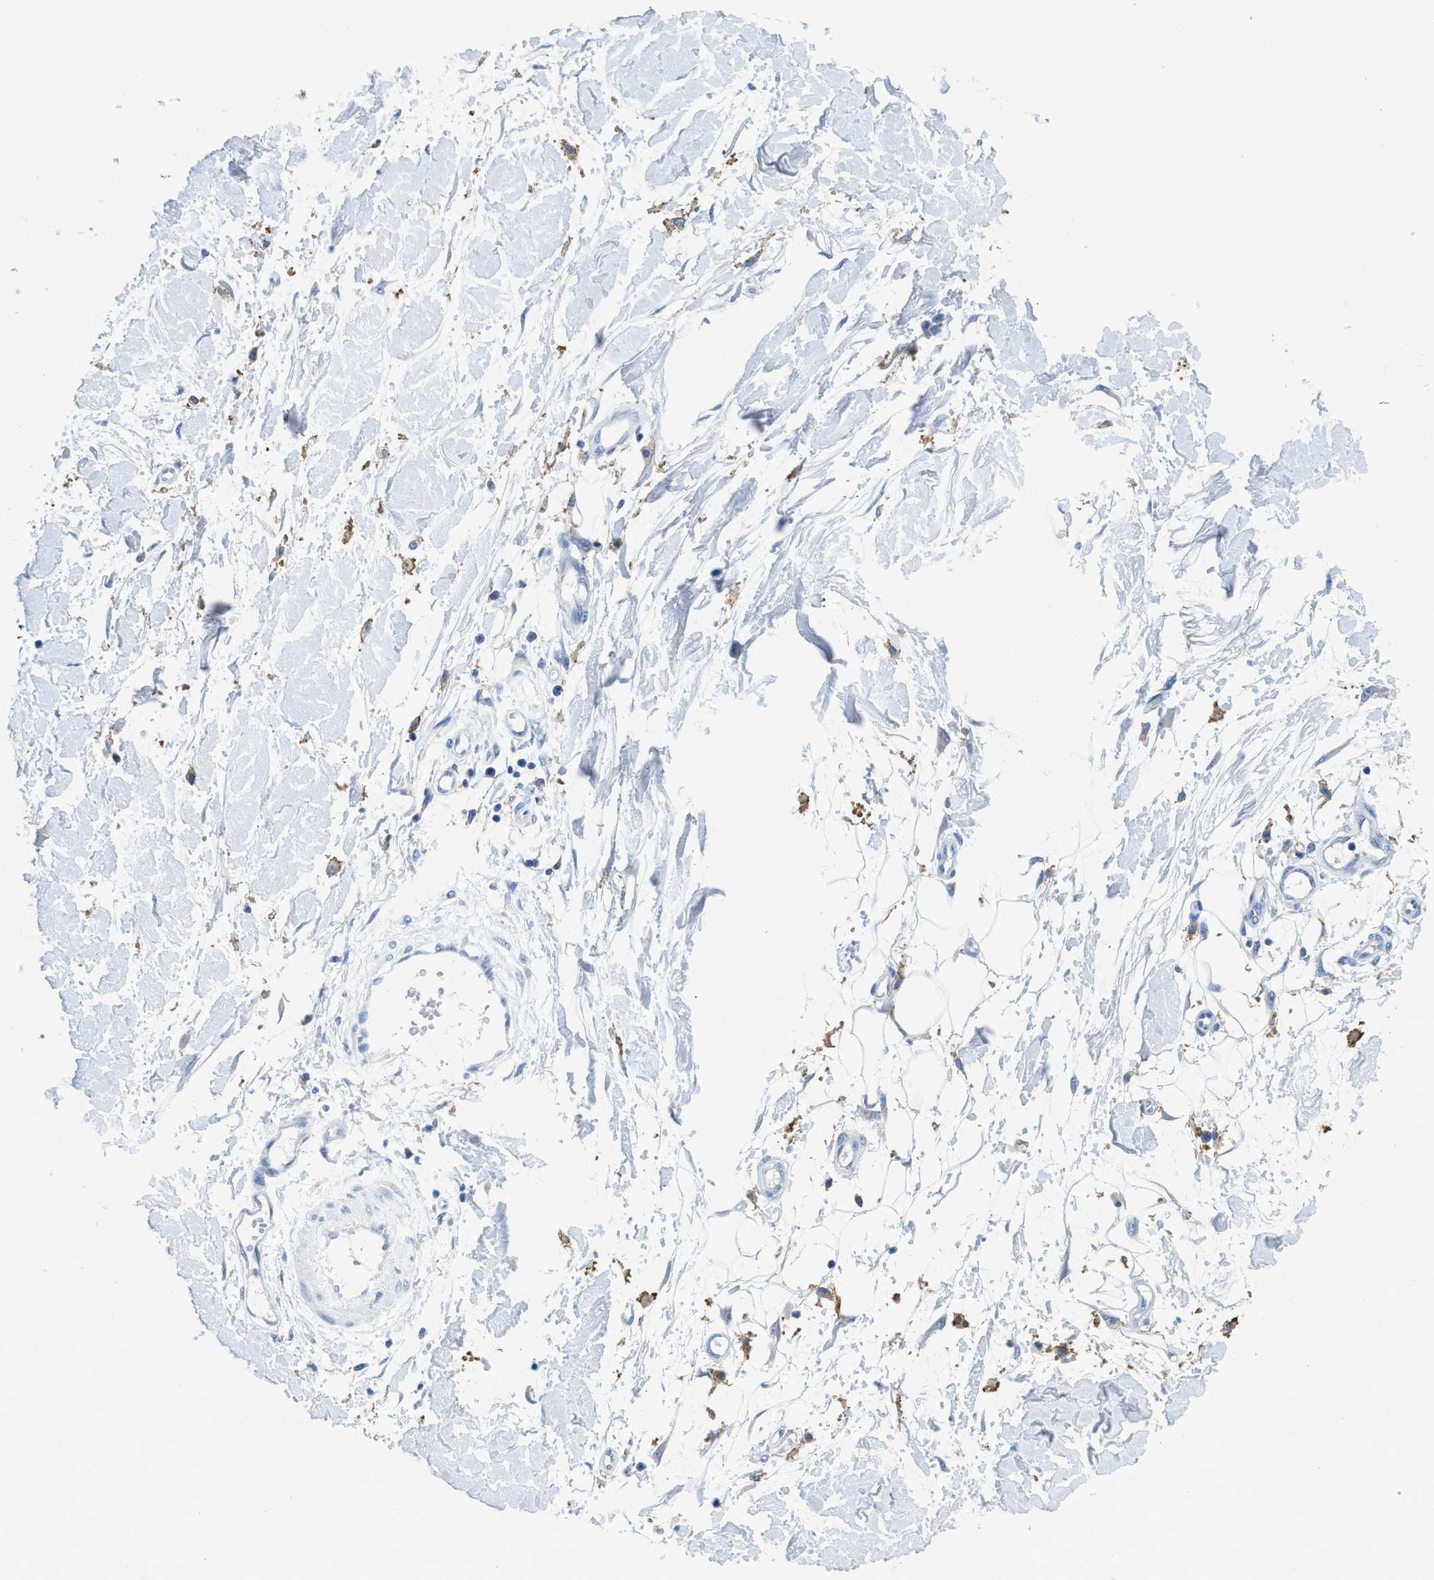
{"staining": {"intensity": "negative", "quantity": "none", "location": "none"}, "tissue": "adipose tissue", "cell_type": "Adipocytes", "image_type": "normal", "snomed": [{"axis": "morphology", "description": "Normal tissue, NOS"}, {"axis": "morphology", "description": "Squamous cell carcinoma, NOS"}, {"axis": "topography", "description": "Skin"}, {"axis": "topography", "description": "Peripheral nerve tissue"}], "caption": "High power microscopy histopathology image of an IHC micrograph of normal adipose tissue, revealing no significant expression in adipocytes.", "gene": "CD226", "patient": {"sex": "male", "age": 83}}